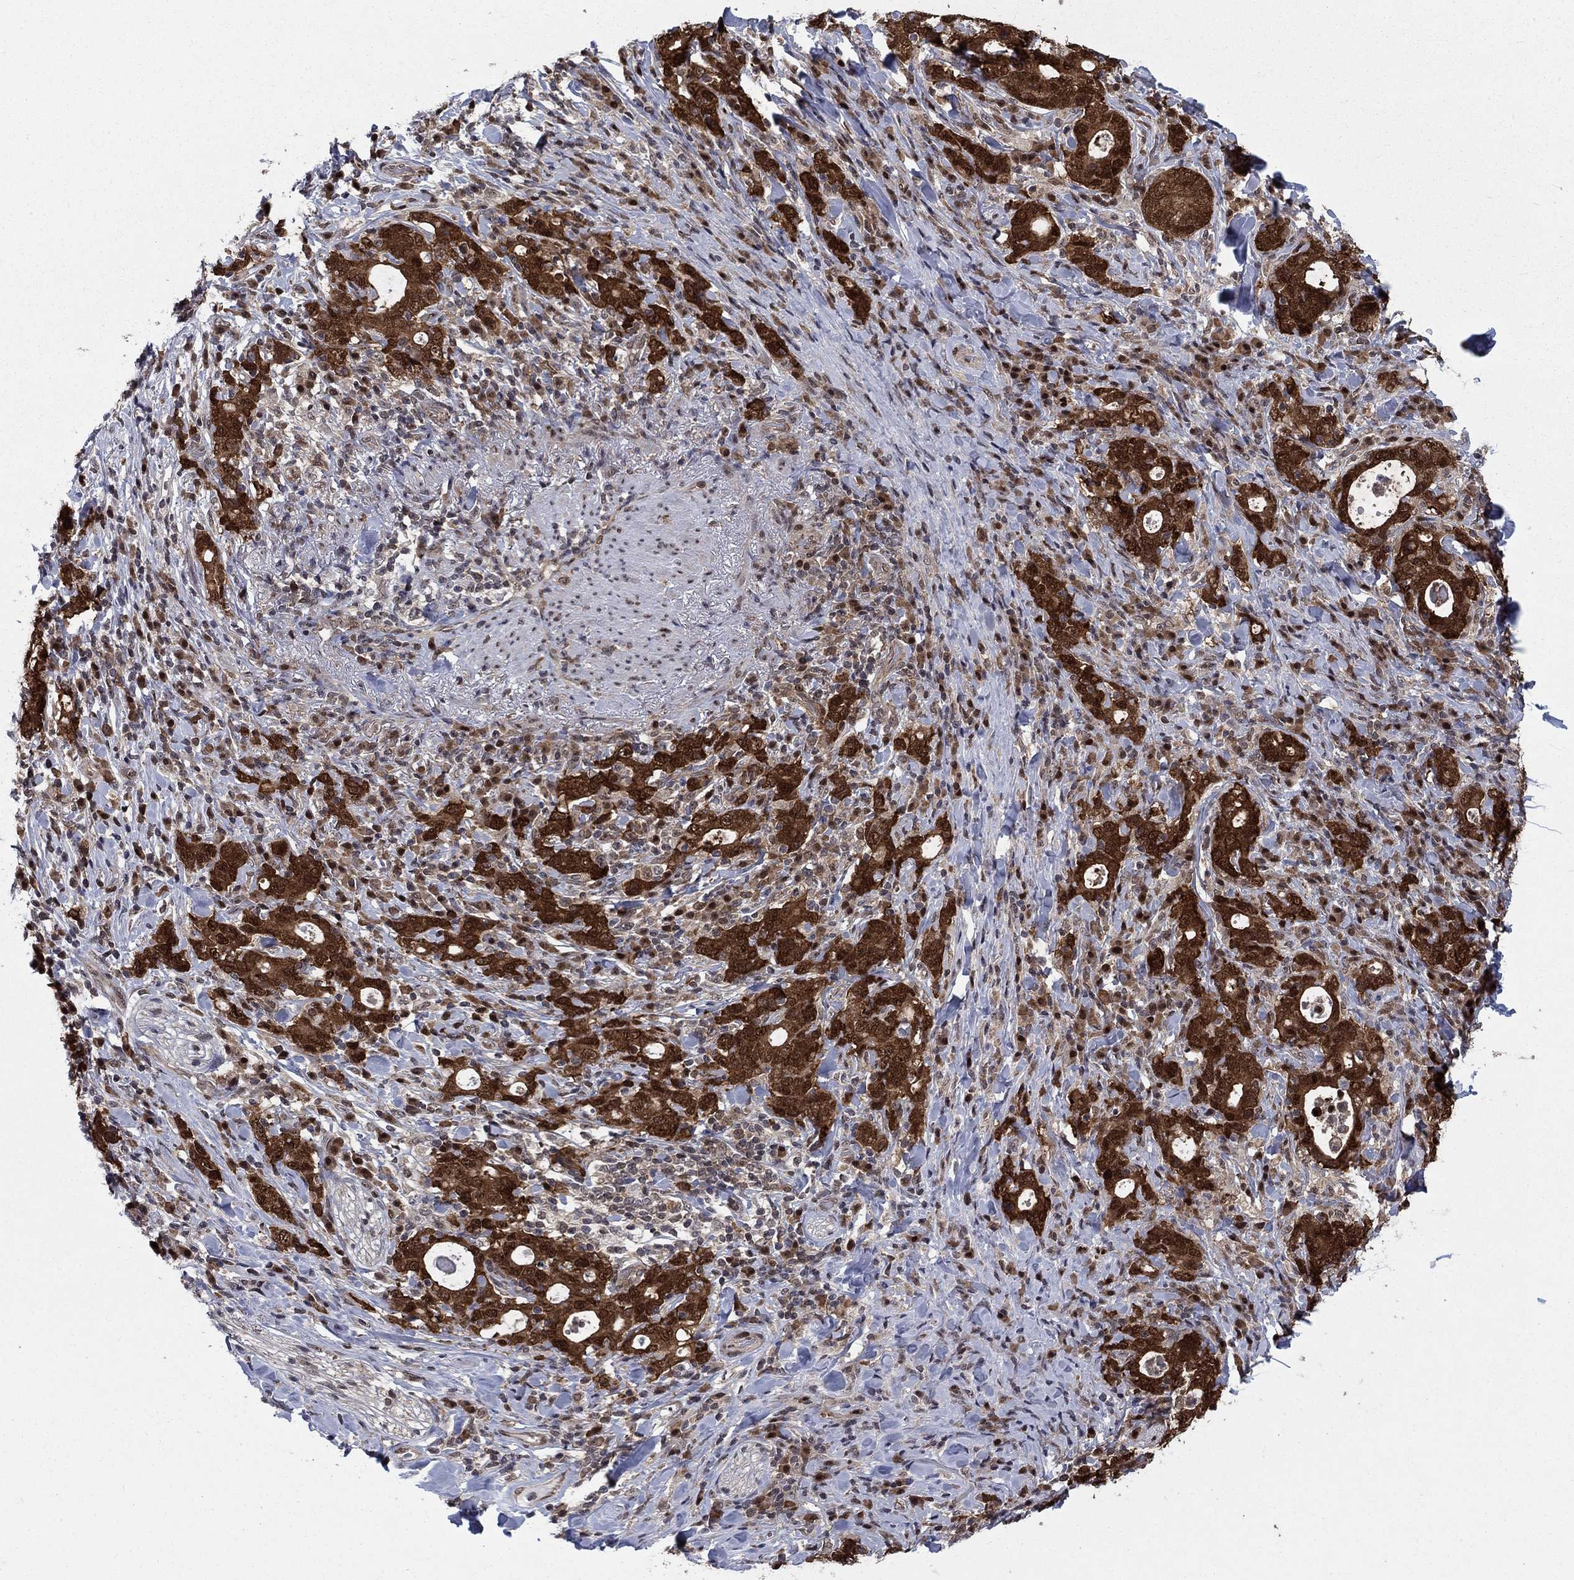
{"staining": {"intensity": "strong", "quantity": ">75%", "location": "cytoplasmic/membranous"}, "tissue": "stomach cancer", "cell_type": "Tumor cells", "image_type": "cancer", "snomed": [{"axis": "morphology", "description": "Adenocarcinoma, NOS"}, {"axis": "topography", "description": "Stomach"}], "caption": "Tumor cells exhibit strong cytoplasmic/membranous staining in approximately >75% of cells in stomach cancer (adenocarcinoma).", "gene": "FKBP4", "patient": {"sex": "male", "age": 79}}